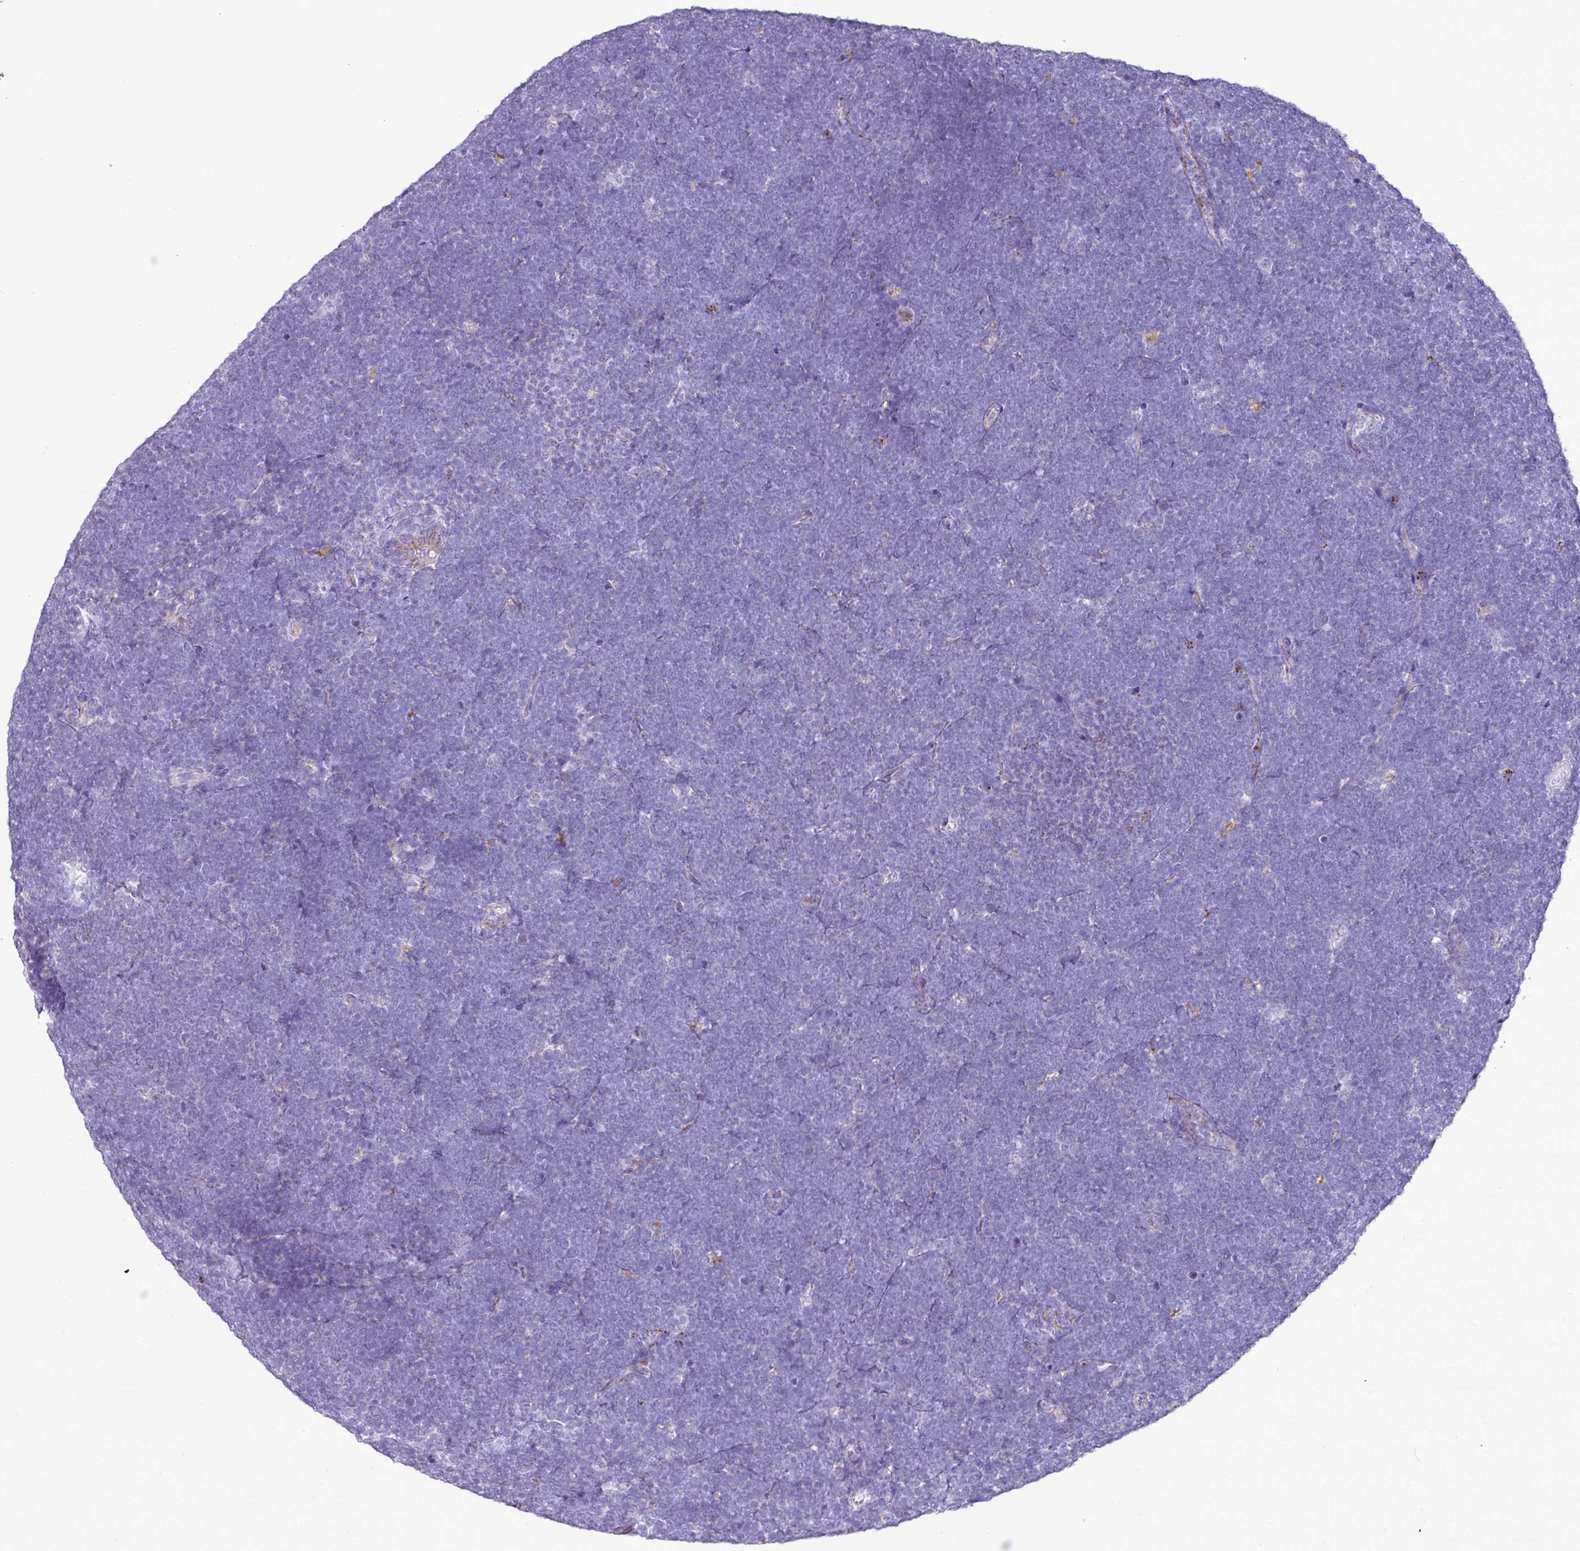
{"staining": {"intensity": "negative", "quantity": "none", "location": "none"}, "tissue": "lymphoma", "cell_type": "Tumor cells", "image_type": "cancer", "snomed": [{"axis": "morphology", "description": "Malignant lymphoma, non-Hodgkin's type, High grade"}, {"axis": "topography", "description": "Lymph node"}], "caption": "Tumor cells are negative for protein expression in human high-grade malignant lymphoma, non-Hodgkin's type. (Stains: DAB immunohistochemistry with hematoxylin counter stain, Microscopy: brightfield microscopy at high magnification).", "gene": "PGAP4", "patient": {"sex": "male", "age": 13}}